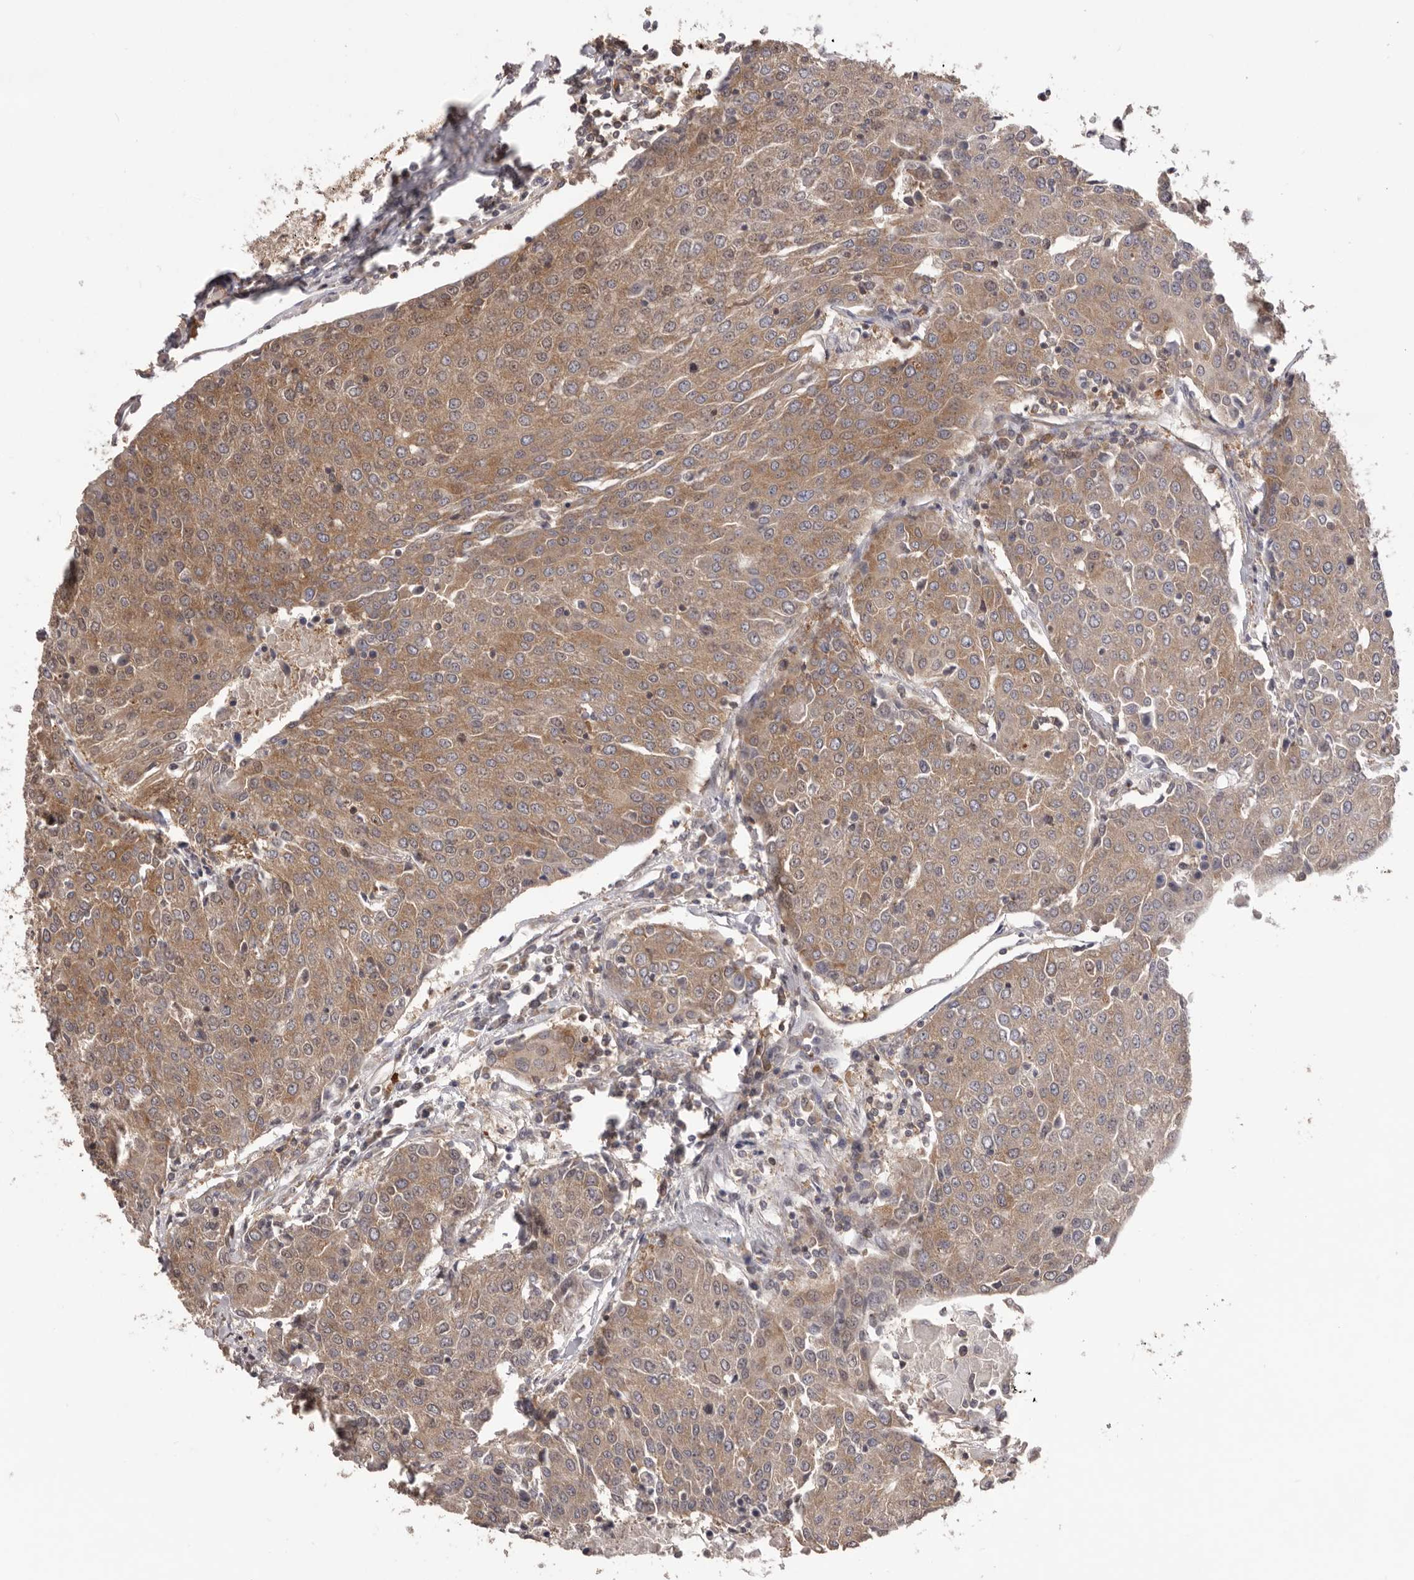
{"staining": {"intensity": "moderate", "quantity": ">75%", "location": "cytoplasmic/membranous"}, "tissue": "urothelial cancer", "cell_type": "Tumor cells", "image_type": "cancer", "snomed": [{"axis": "morphology", "description": "Urothelial carcinoma, High grade"}, {"axis": "topography", "description": "Urinary bladder"}], "caption": "An image of urothelial carcinoma (high-grade) stained for a protein shows moderate cytoplasmic/membranous brown staining in tumor cells.", "gene": "HBS1L", "patient": {"sex": "female", "age": 85}}